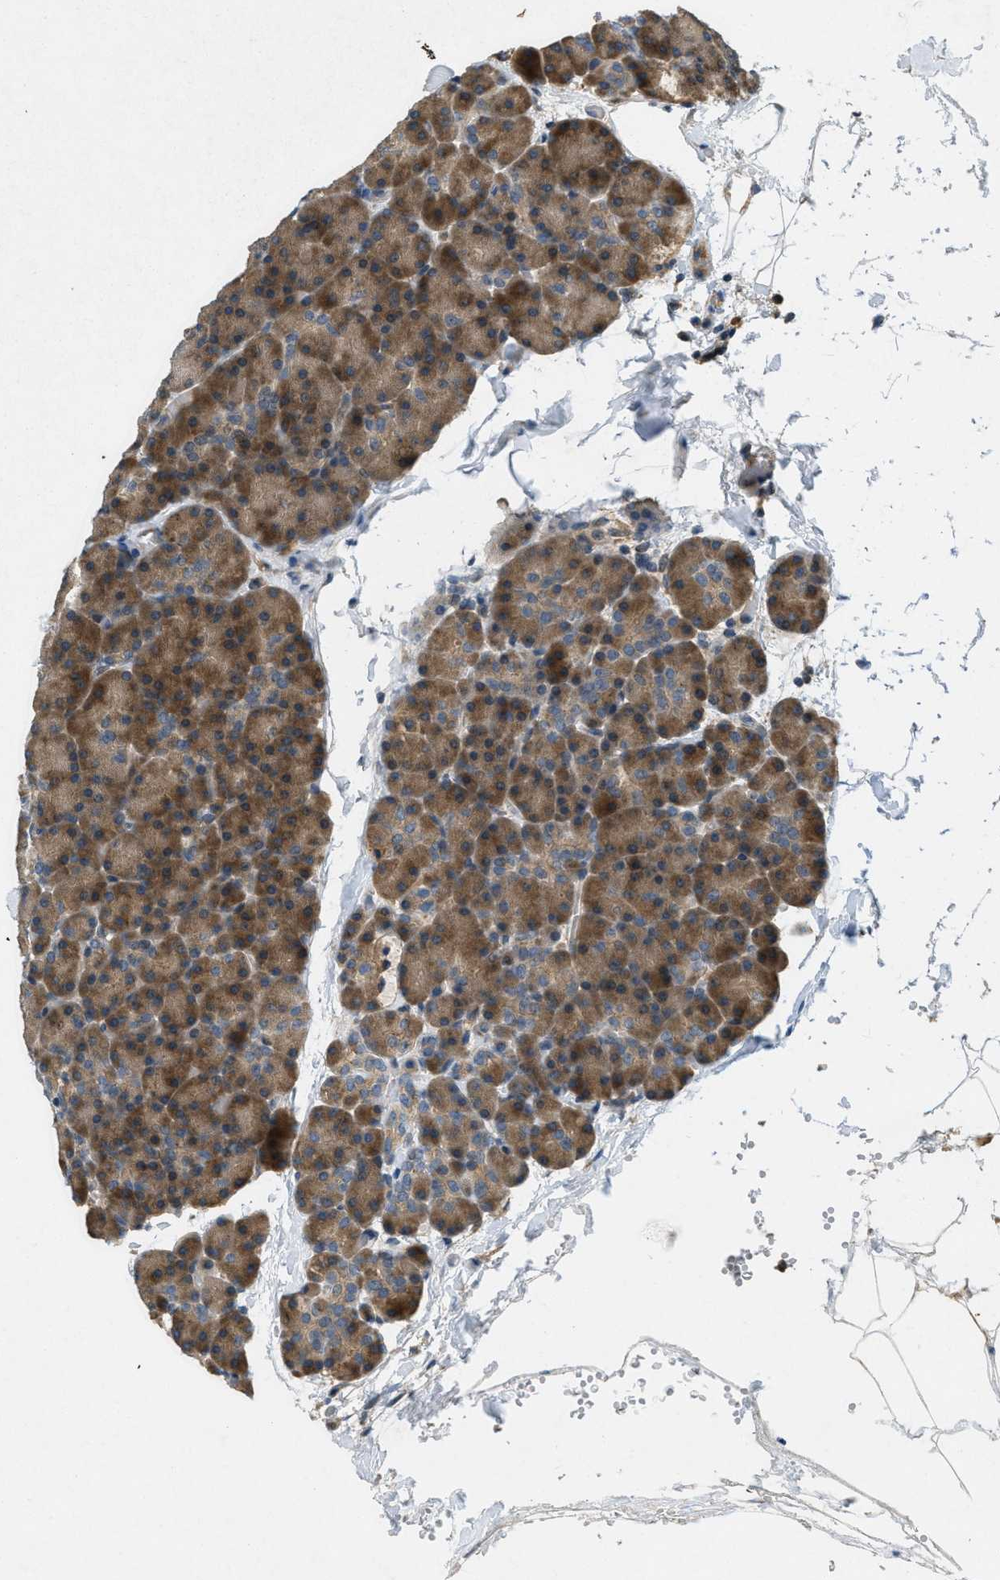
{"staining": {"intensity": "strong", "quantity": "25%-75%", "location": "cytoplasmic/membranous"}, "tissue": "pancreas", "cell_type": "Exocrine glandular cells", "image_type": "normal", "snomed": [{"axis": "morphology", "description": "Normal tissue, NOS"}, {"axis": "topography", "description": "Pancreas"}], "caption": "This micrograph exhibits unremarkable pancreas stained with immunohistochemistry to label a protein in brown. The cytoplasmic/membranous of exocrine glandular cells show strong positivity for the protein. Nuclei are counter-stained blue.", "gene": "ADCY6", "patient": {"sex": "female", "age": 35}}